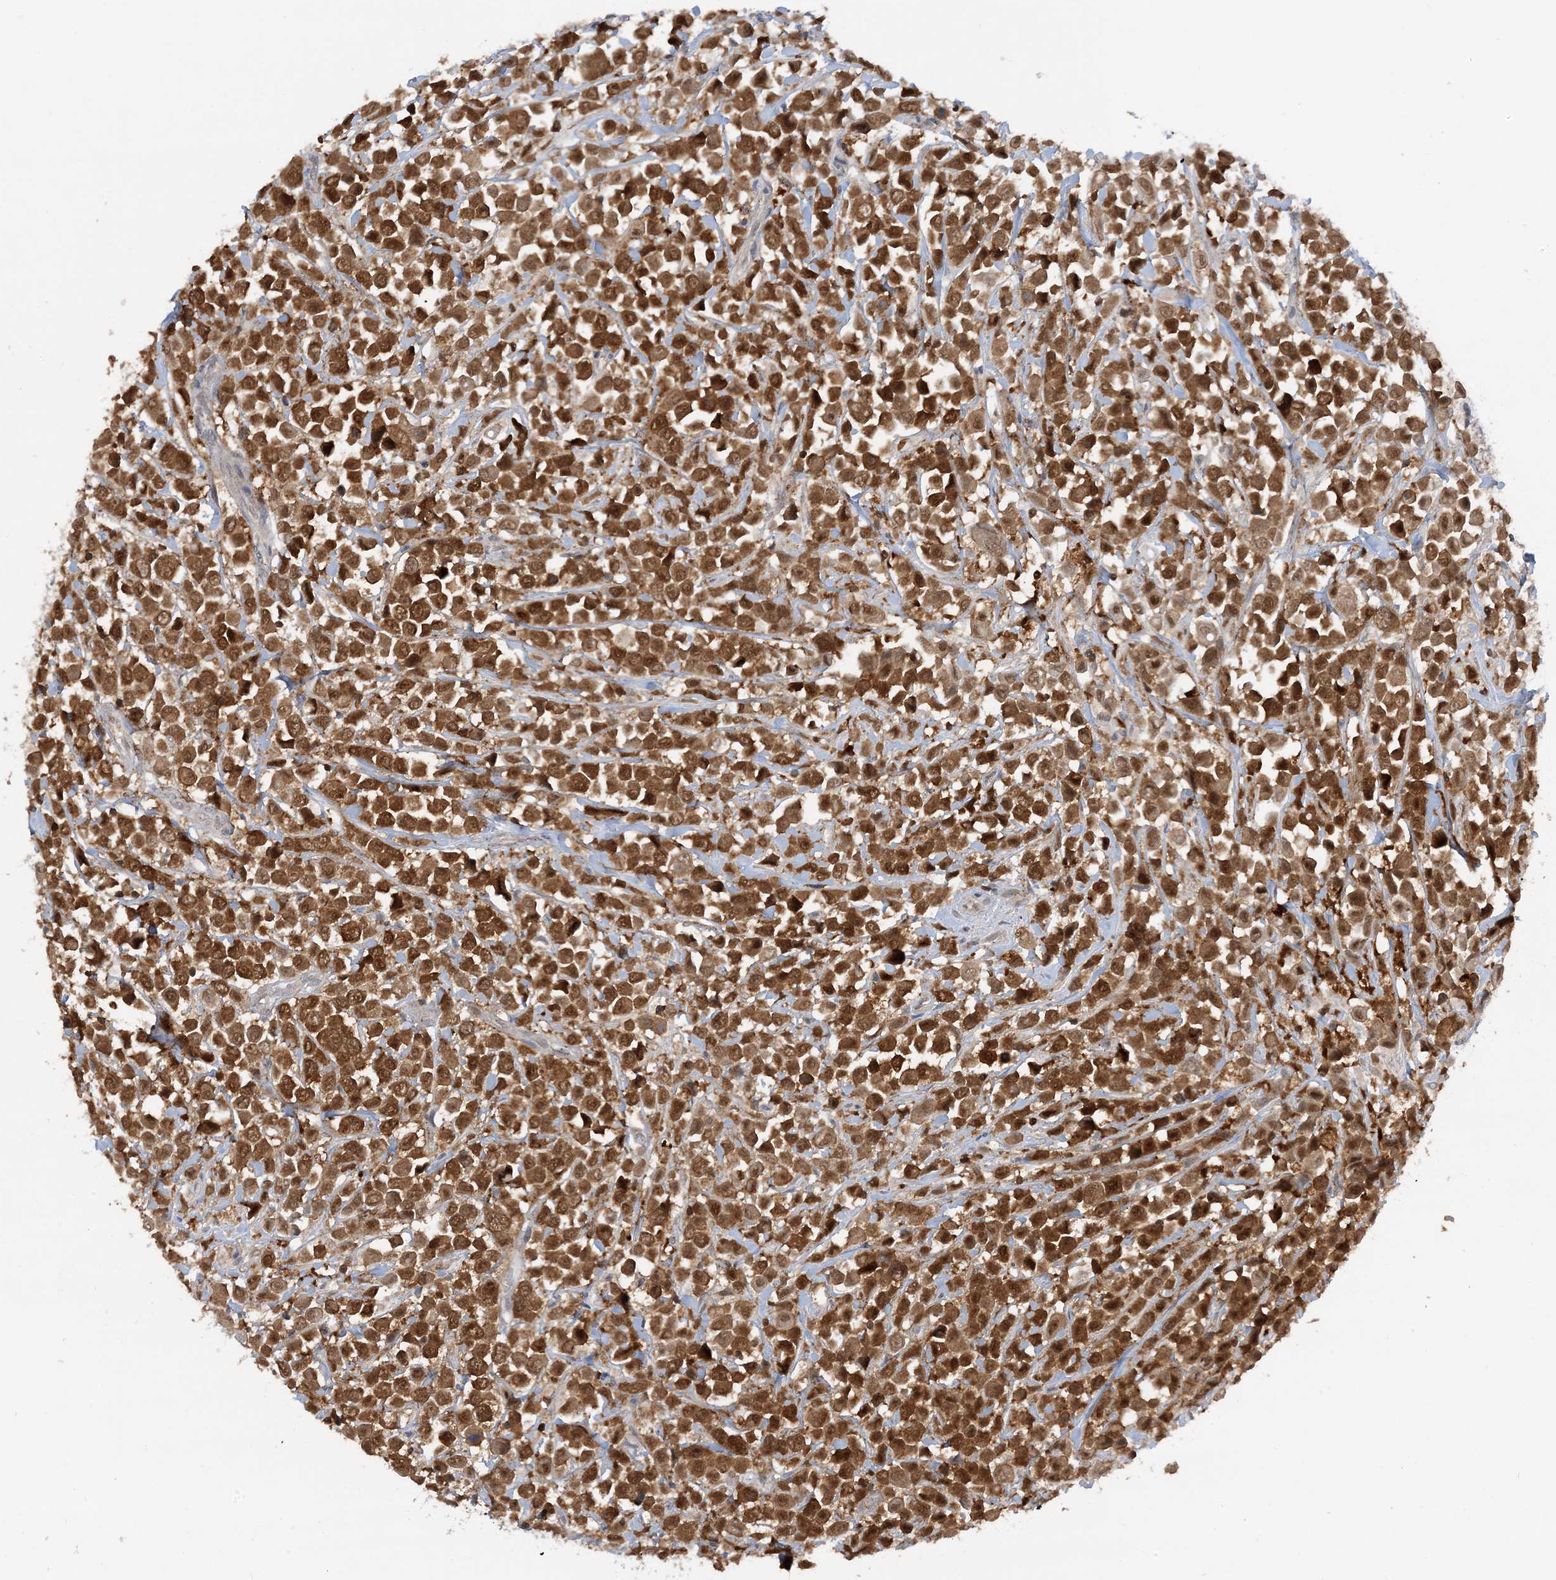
{"staining": {"intensity": "moderate", "quantity": ">75%", "location": "cytoplasmic/membranous,nuclear"}, "tissue": "breast cancer", "cell_type": "Tumor cells", "image_type": "cancer", "snomed": [{"axis": "morphology", "description": "Duct carcinoma"}, {"axis": "topography", "description": "Breast"}], "caption": "Immunohistochemistry (IHC) (DAB (3,3'-diaminobenzidine)) staining of breast cancer reveals moderate cytoplasmic/membranous and nuclear protein positivity in about >75% of tumor cells.", "gene": "OGA", "patient": {"sex": "female", "age": 61}}